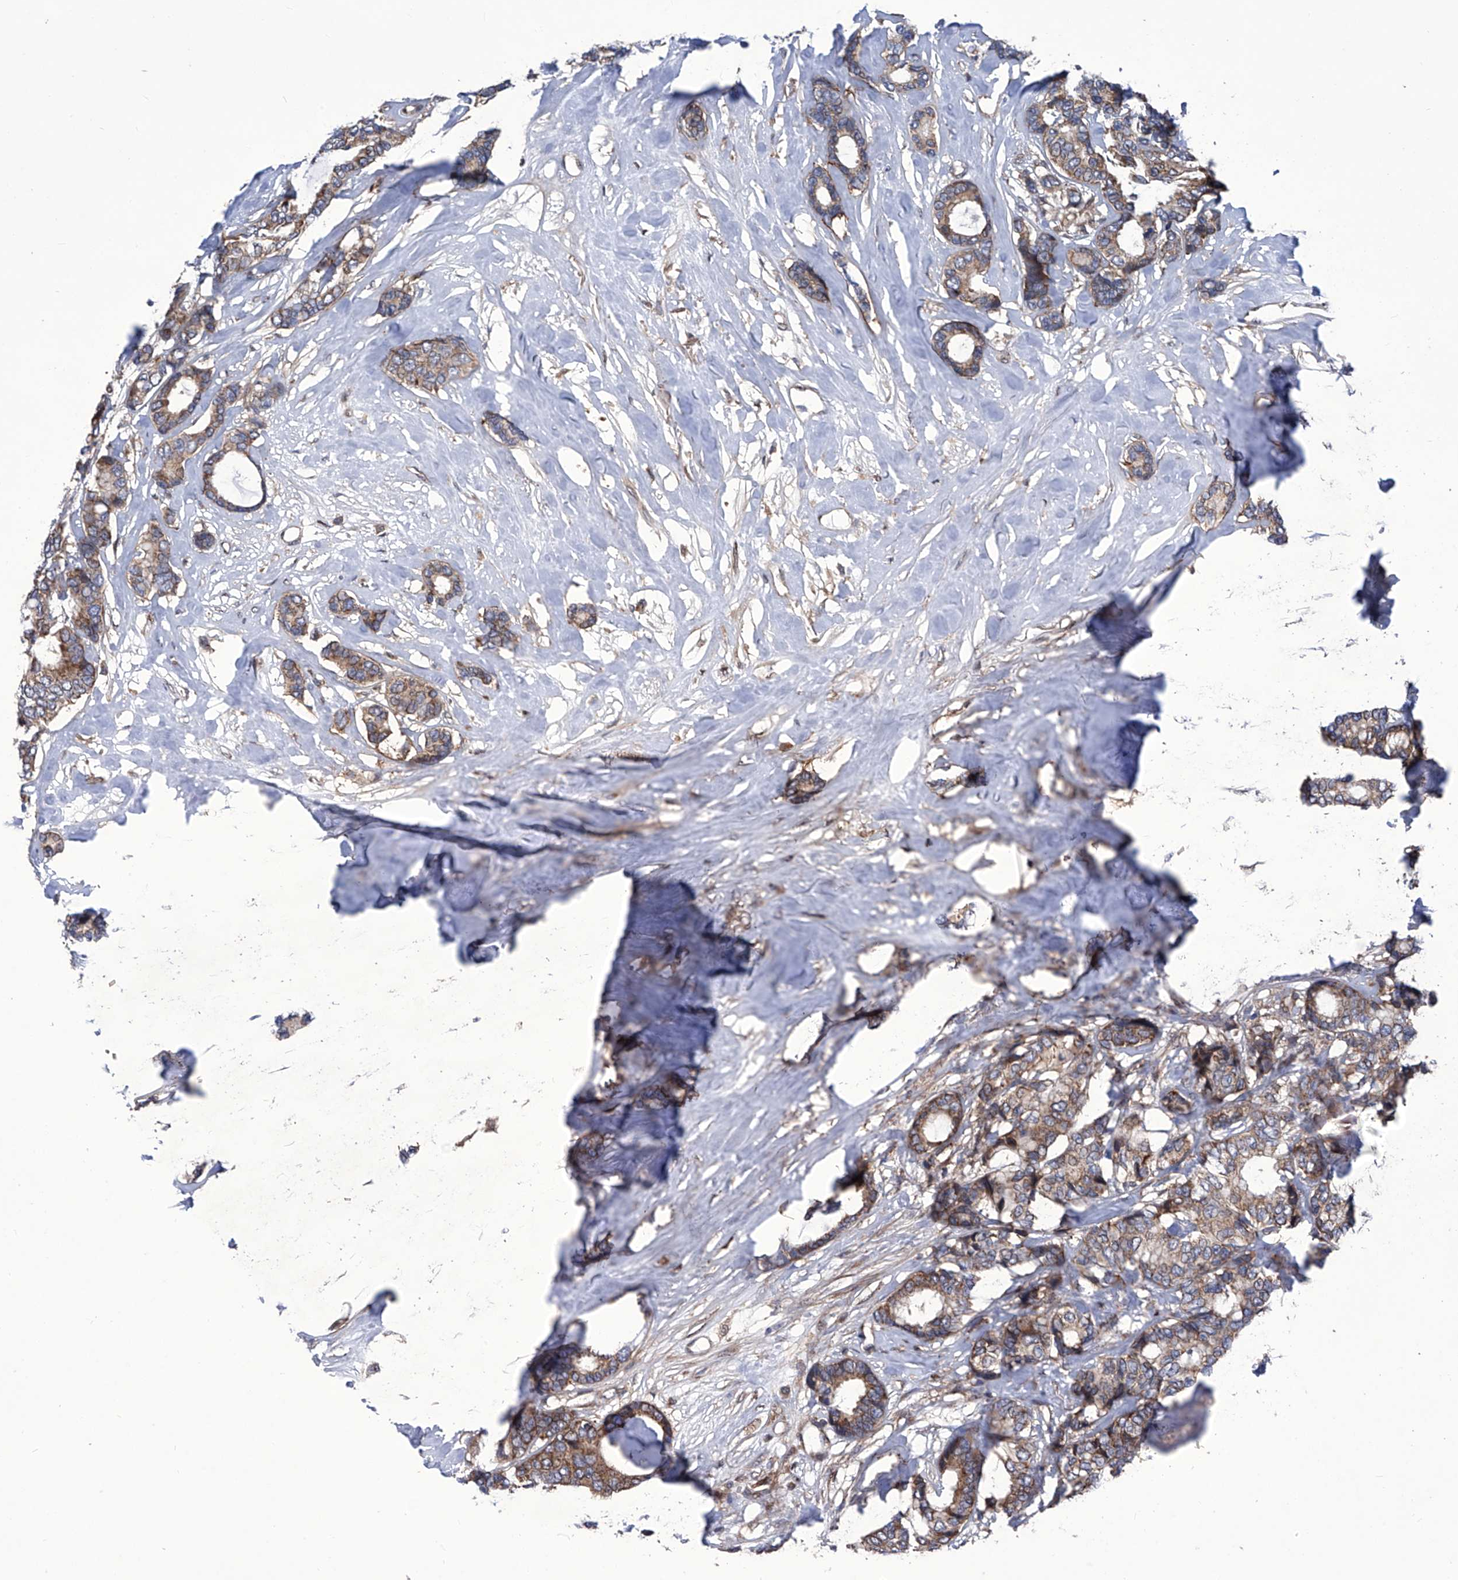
{"staining": {"intensity": "moderate", "quantity": ">75%", "location": "cytoplasmic/membranous"}, "tissue": "breast cancer", "cell_type": "Tumor cells", "image_type": "cancer", "snomed": [{"axis": "morphology", "description": "Duct carcinoma"}, {"axis": "topography", "description": "Breast"}], "caption": "Immunohistochemistry (IHC) of human breast cancer demonstrates medium levels of moderate cytoplasmic/membranous expression in approximately >75% of tumor cells.", "gene": "KTI12", "patient": {"sex": "female", "age": 87}}